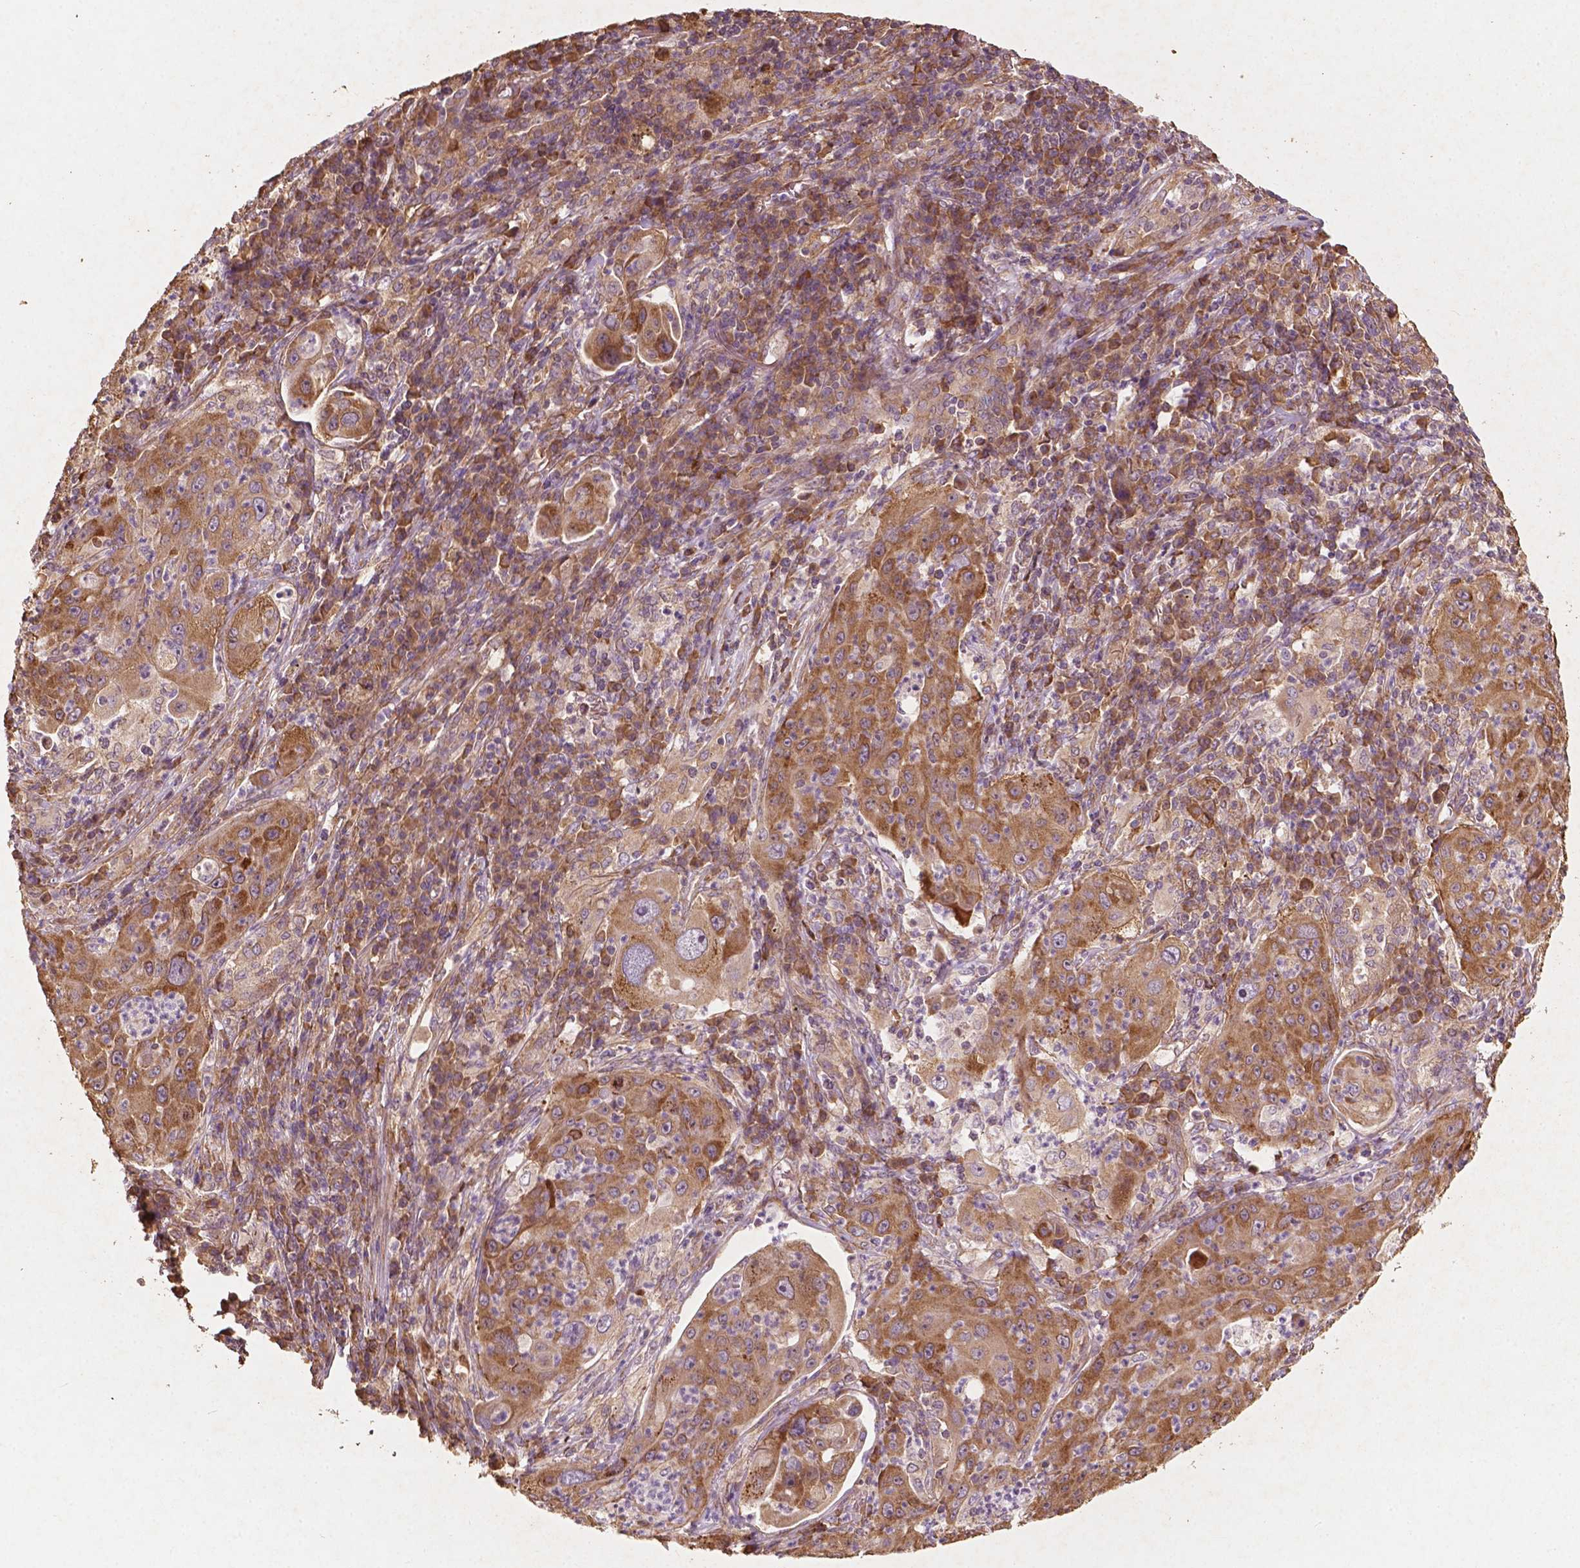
{"staining": {"intensity": "moderate", "quantity": ">75%", "location": "cytoplasmic/membranous"}, "tissue": "lung cancer", "cell_type": "Tumor cells", "image_type": "cancer", "snomed": [{"axis": "morphology", "description": "Squamous cell carcinoma, NOS"}, {"axis": "topography", "description": "Lung"}], "caption": "The photomicrograph demonstrates a brown stain indicating the presence of a protein in the cytoplasmic/membranous of tumor cells in lung squamous cell carcinoma.", "gene": "G3BP1", "patient": {"sex": "female", "age": 59}}